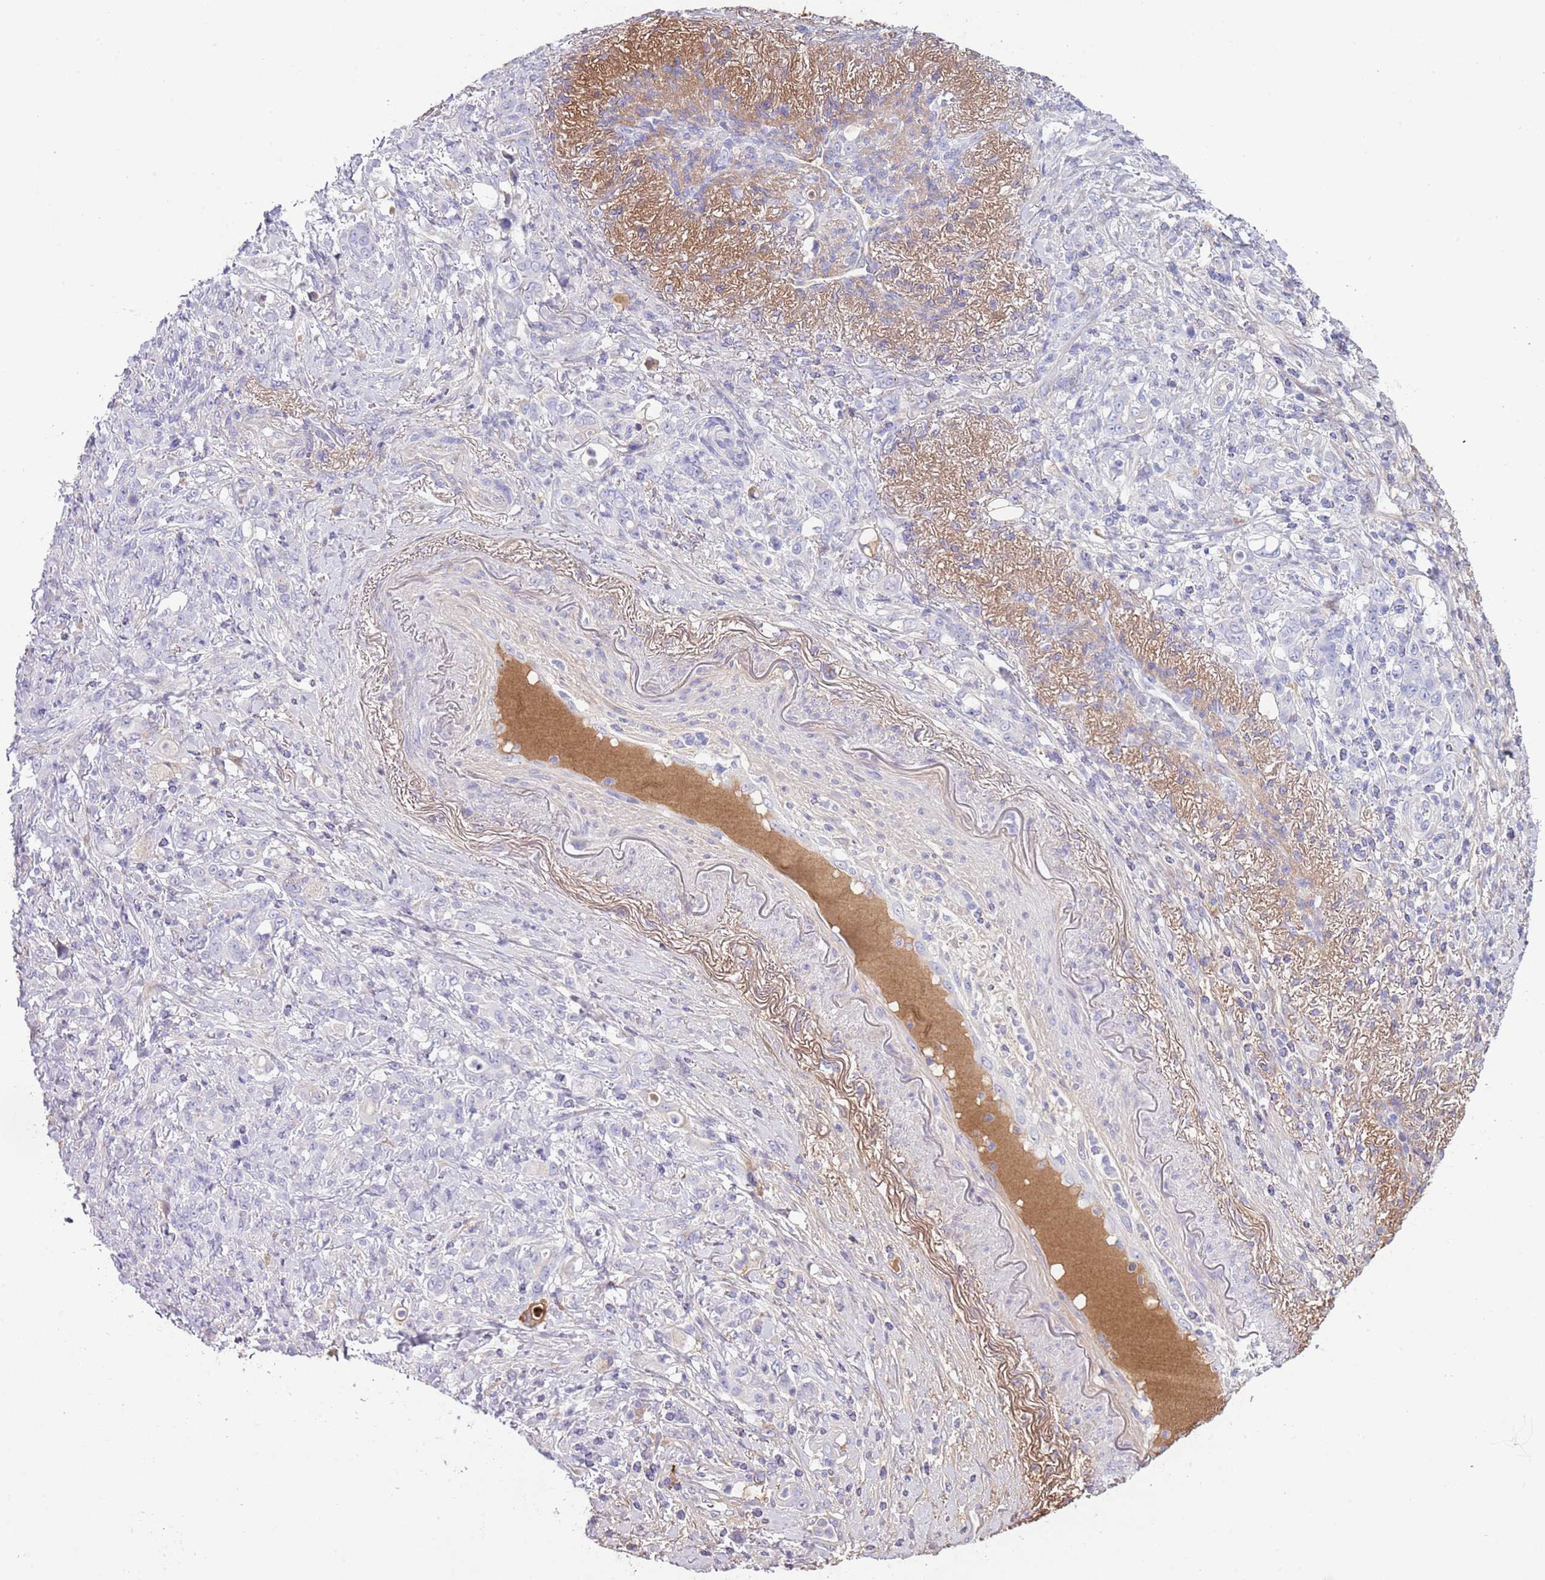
{"staining": {"intensity": "negative", "quantity": "none", "location": "none"}, "tissue": "stomach cancer", "cell_type": "Tumor cells", "image_type": "cancer", "snomed": [{"axis": "morphology", "description": "Normal tissue, NOS"}, {"axis": "morphology", "description": "Adenocarcinoma, NOS"}, {"axis": "topography", "description": "Stomach"}], "caption": "Image shows no significant protein expression in tumor cells of adenocarcinoma (stomach).", "gene": "ABHD17C", "patient": {"sex": "female", "age": 79}}